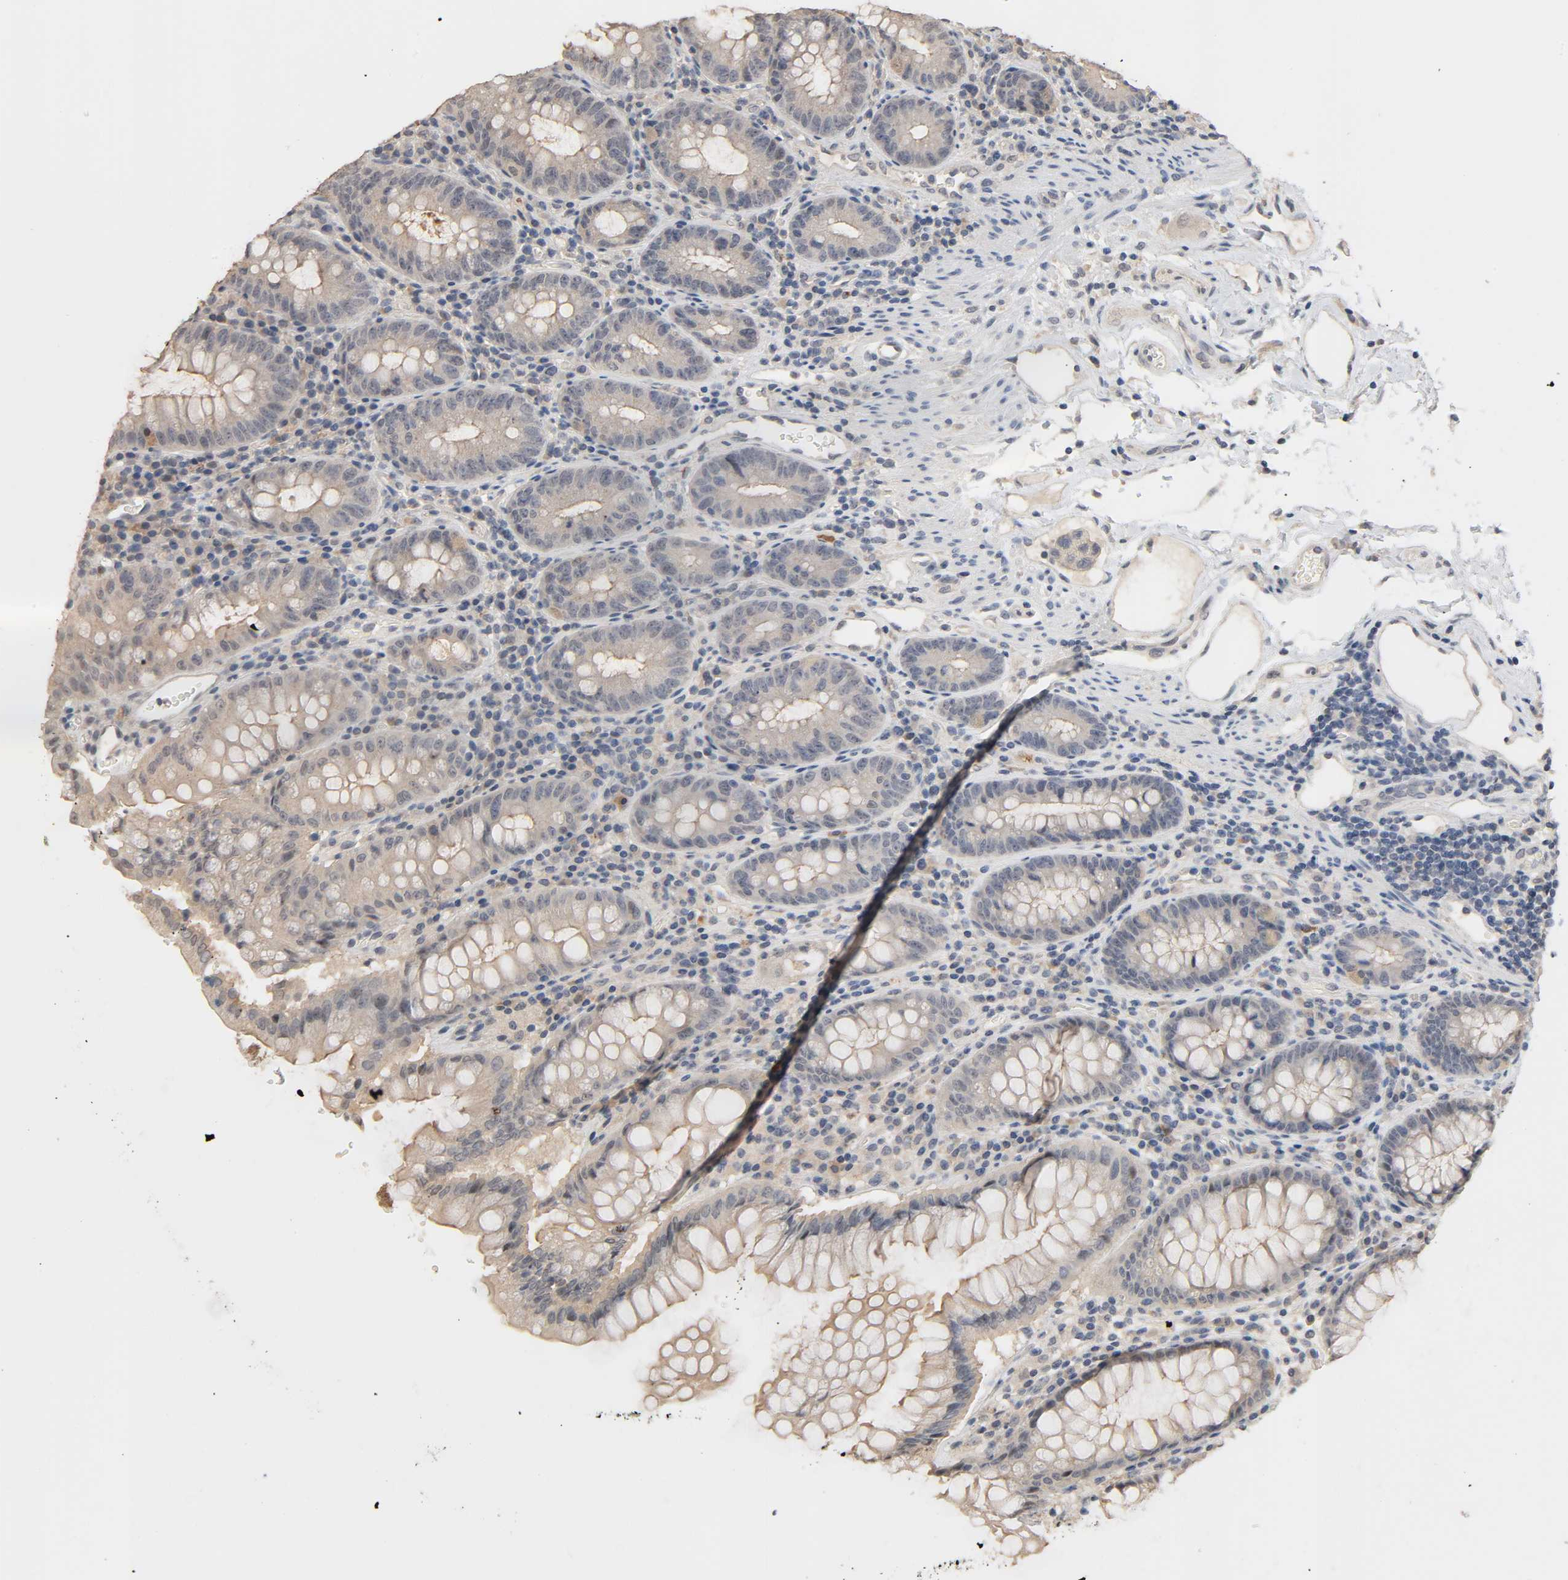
{"staining": {"intensity": "negative", "quantity": "none", "location": "none"}, "tissue": "colon", "cell_type": "Endothelial cells", "image_type": "normal", "snomed": [{"axis": "morphology", "description": "Normal tissue, NOS"}, {"axis": "topography", "description": "Colon"}], "caption": "High power microscopy histopathology image of an IHC photomicrograph of unremarkable colon, revealing no significant positivity in endothelial cells. (DAB immunohistochemistry (IHC), high magnification).", "gene": "MAGEA8", "patient": {"sex": "female", "age": 46}}